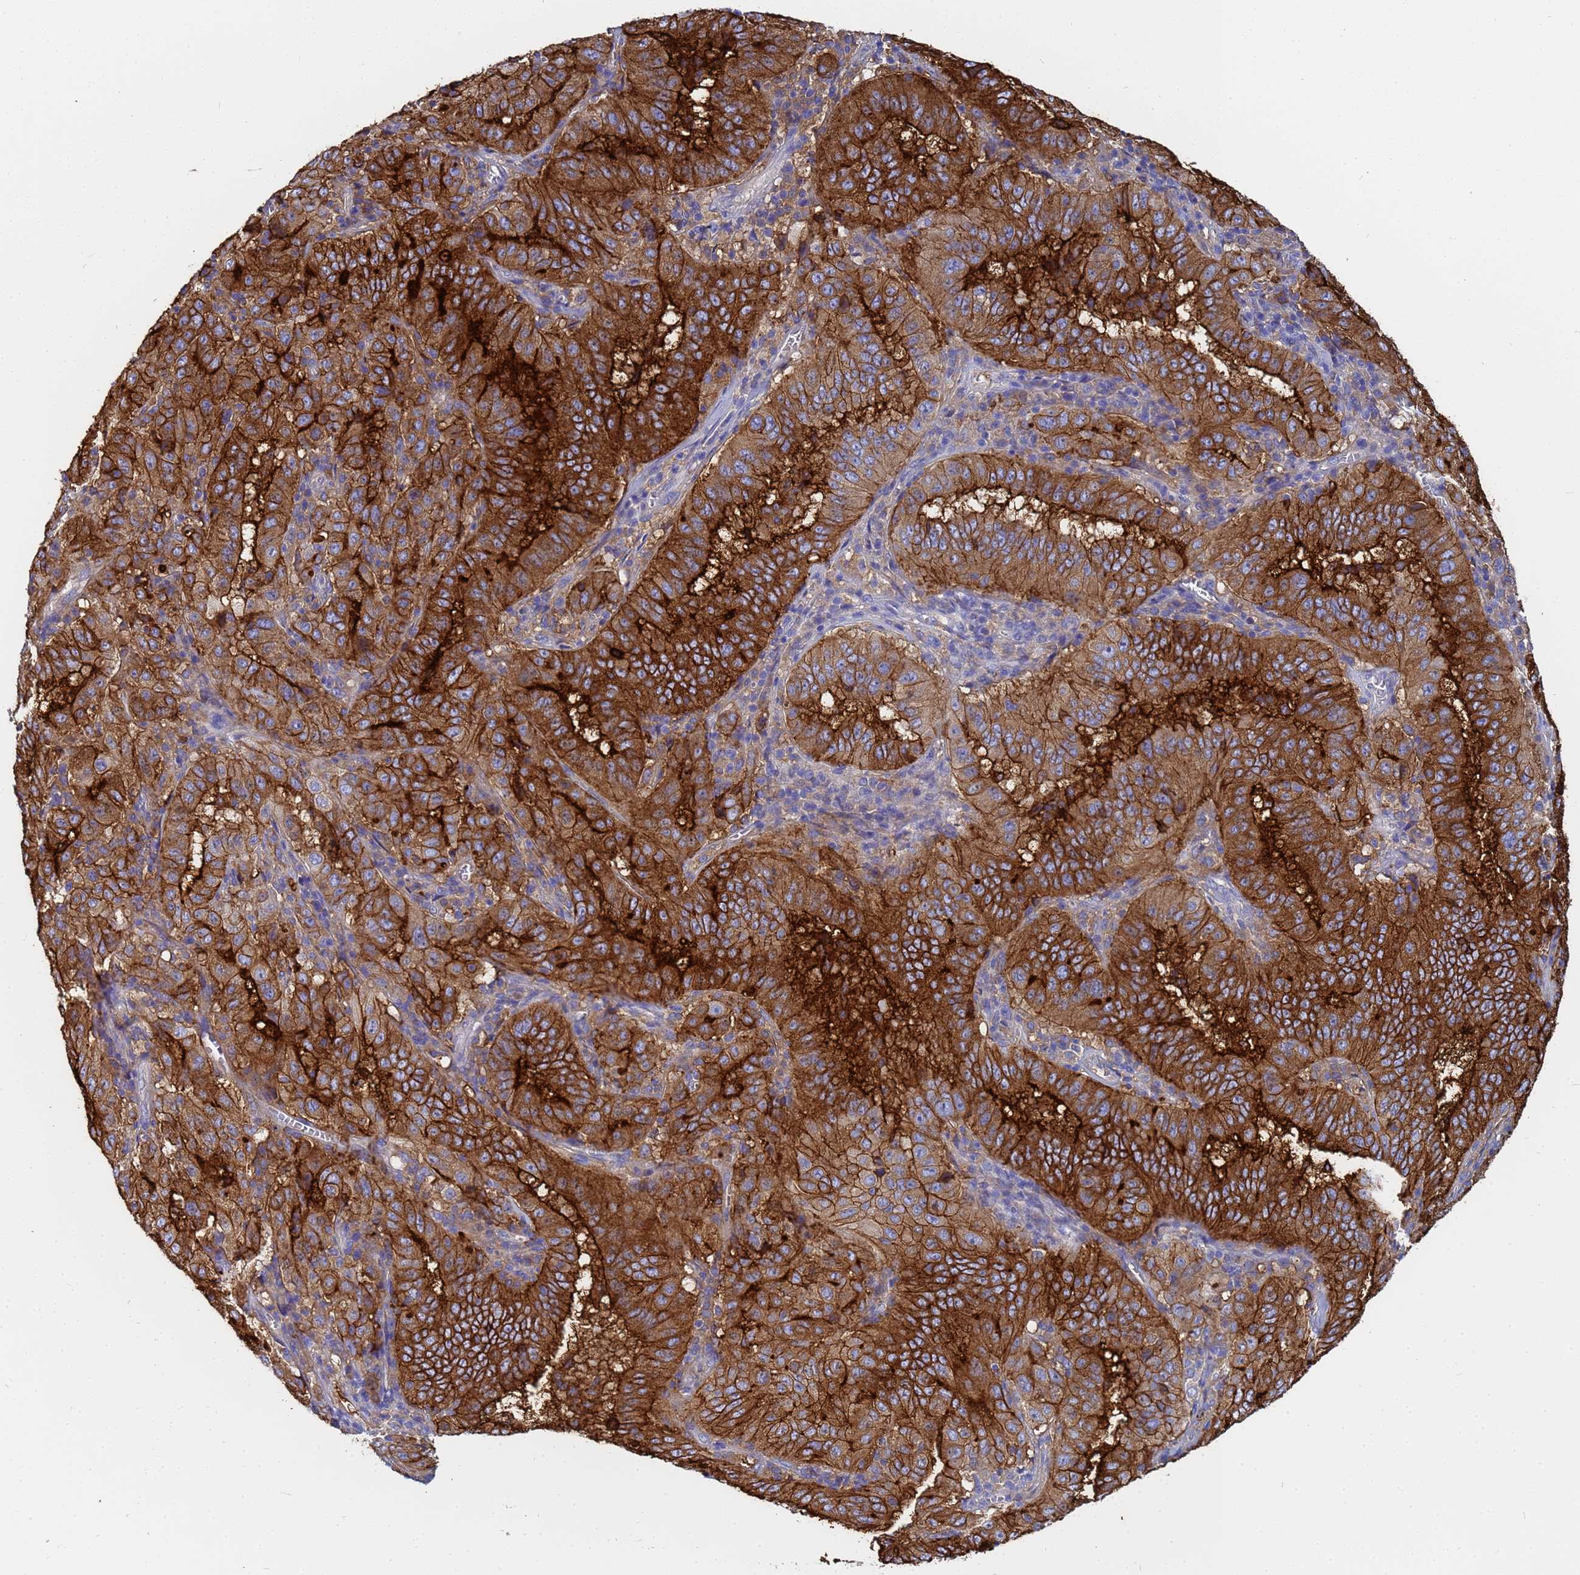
{"staining": {"intensity": "strong", "quantity": ">75%", "location": "cytoplasmic/membranous"}, "tissue": "pancreatic cancer", "cell_type": "Tumor cells", "image_type": "cancer", "snomed": [{"axis": "morphology", "description": "Adenocarcinoma, NOS"}, {"axis": "topography", "description": "Pancreas"}], "caption": "Immunohistochemistry (IHC) (DAB) staining of human adenocarcinoma (pancreatic) demonstrates strong cytoplasmic/membranous protein positivity in about >75% of tumor cells.", "gene": "TM4SF4", "patient": {"sex": "male", "age": 63}}